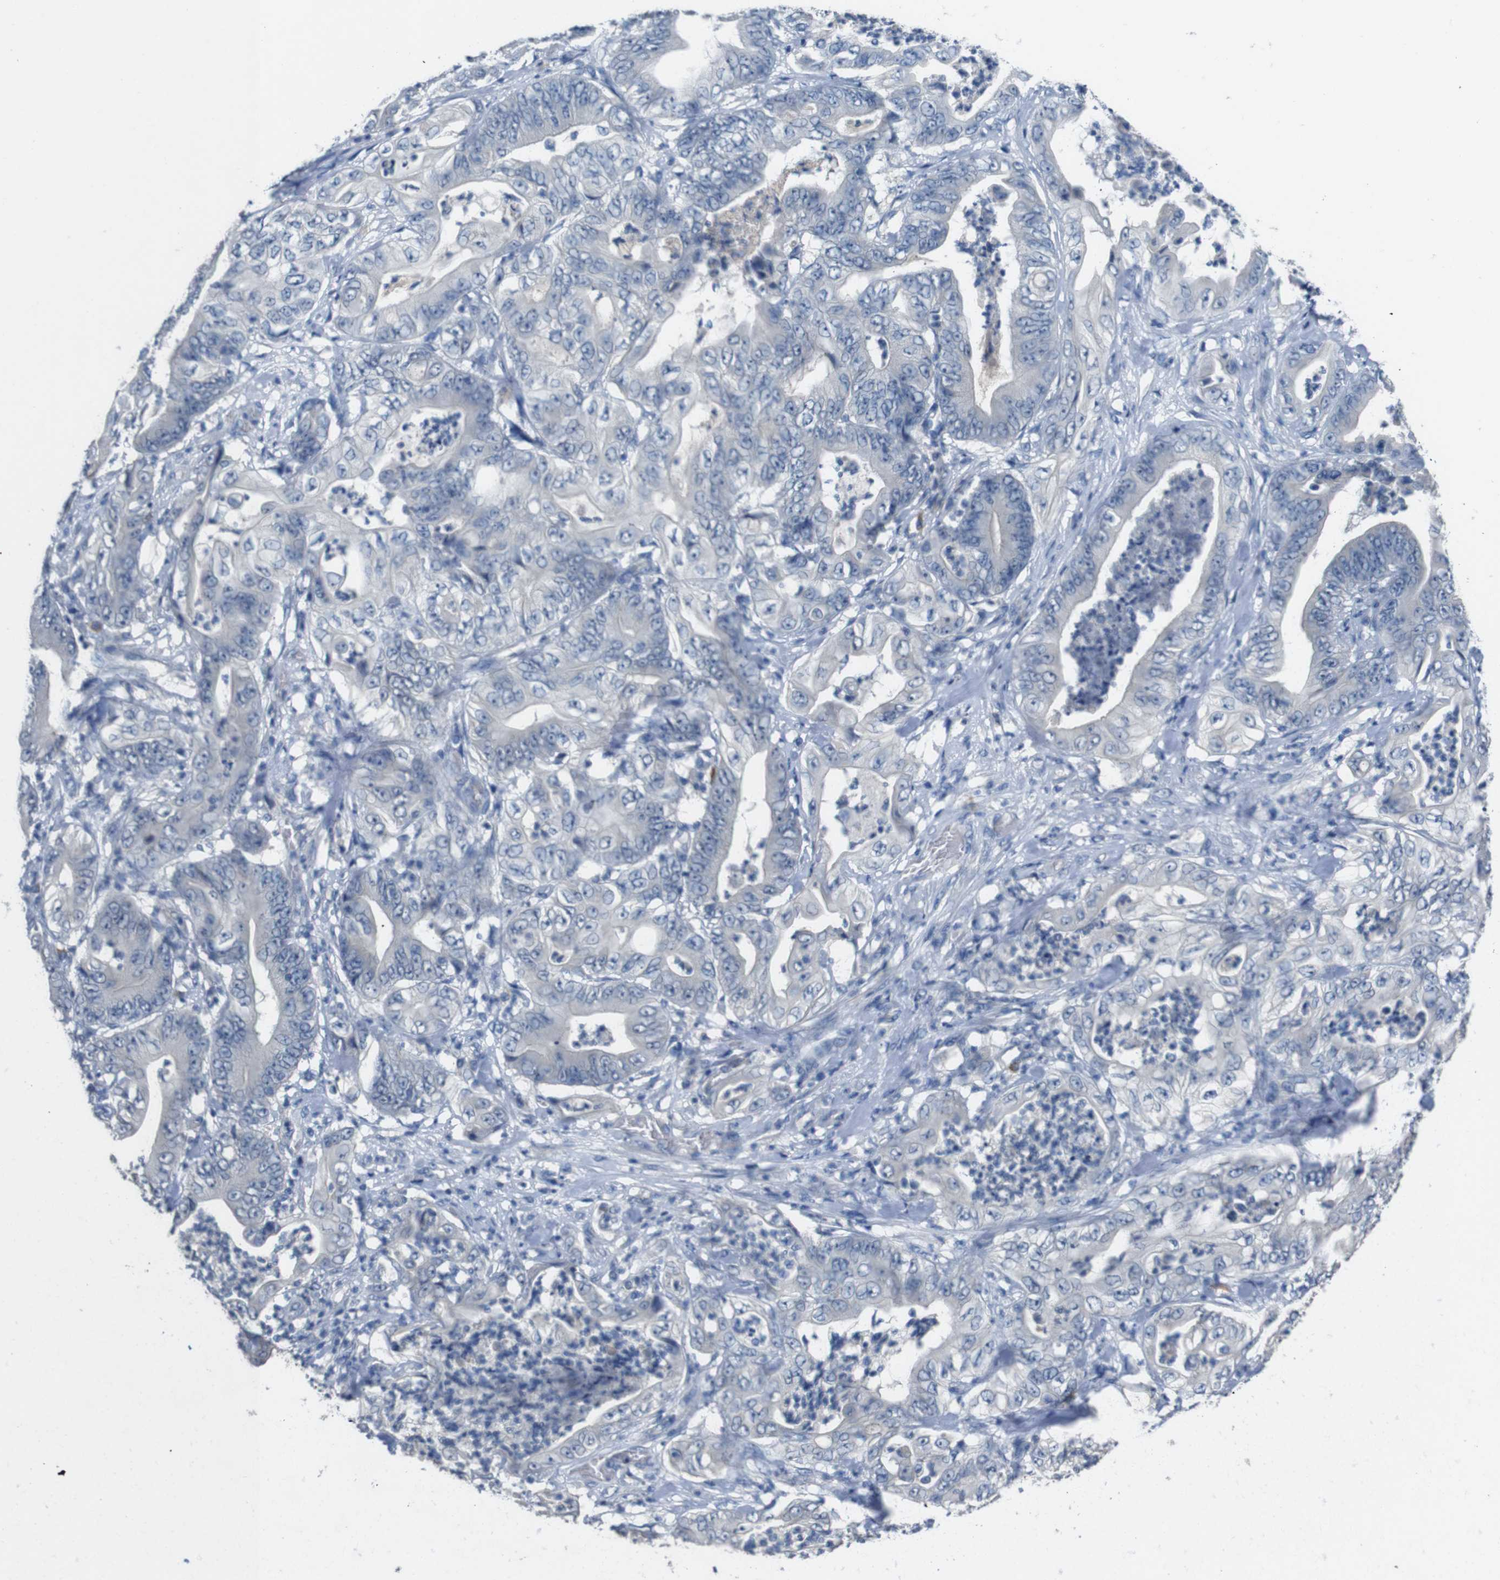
{"staining": {"intensity": "negative", "quantity": "none", "location": "none"}, "tissue": "stomach cancer", "cell_type": "Tumor cells", "image_type": "cancer", "snomed": [{"axis": "morphology", "description": "Adenocarcinoma, NOS"}, {"axis": "topography", "description": "Stomach"}], "caption": "Protein analysis of stomach adenocarcinoma shows no significant staining in tumor cells. (DAB immunohistochemistry (IHC), high magnification).", "gene": "SLC2A8", "patient": {"sex": "female", "age": 73}}